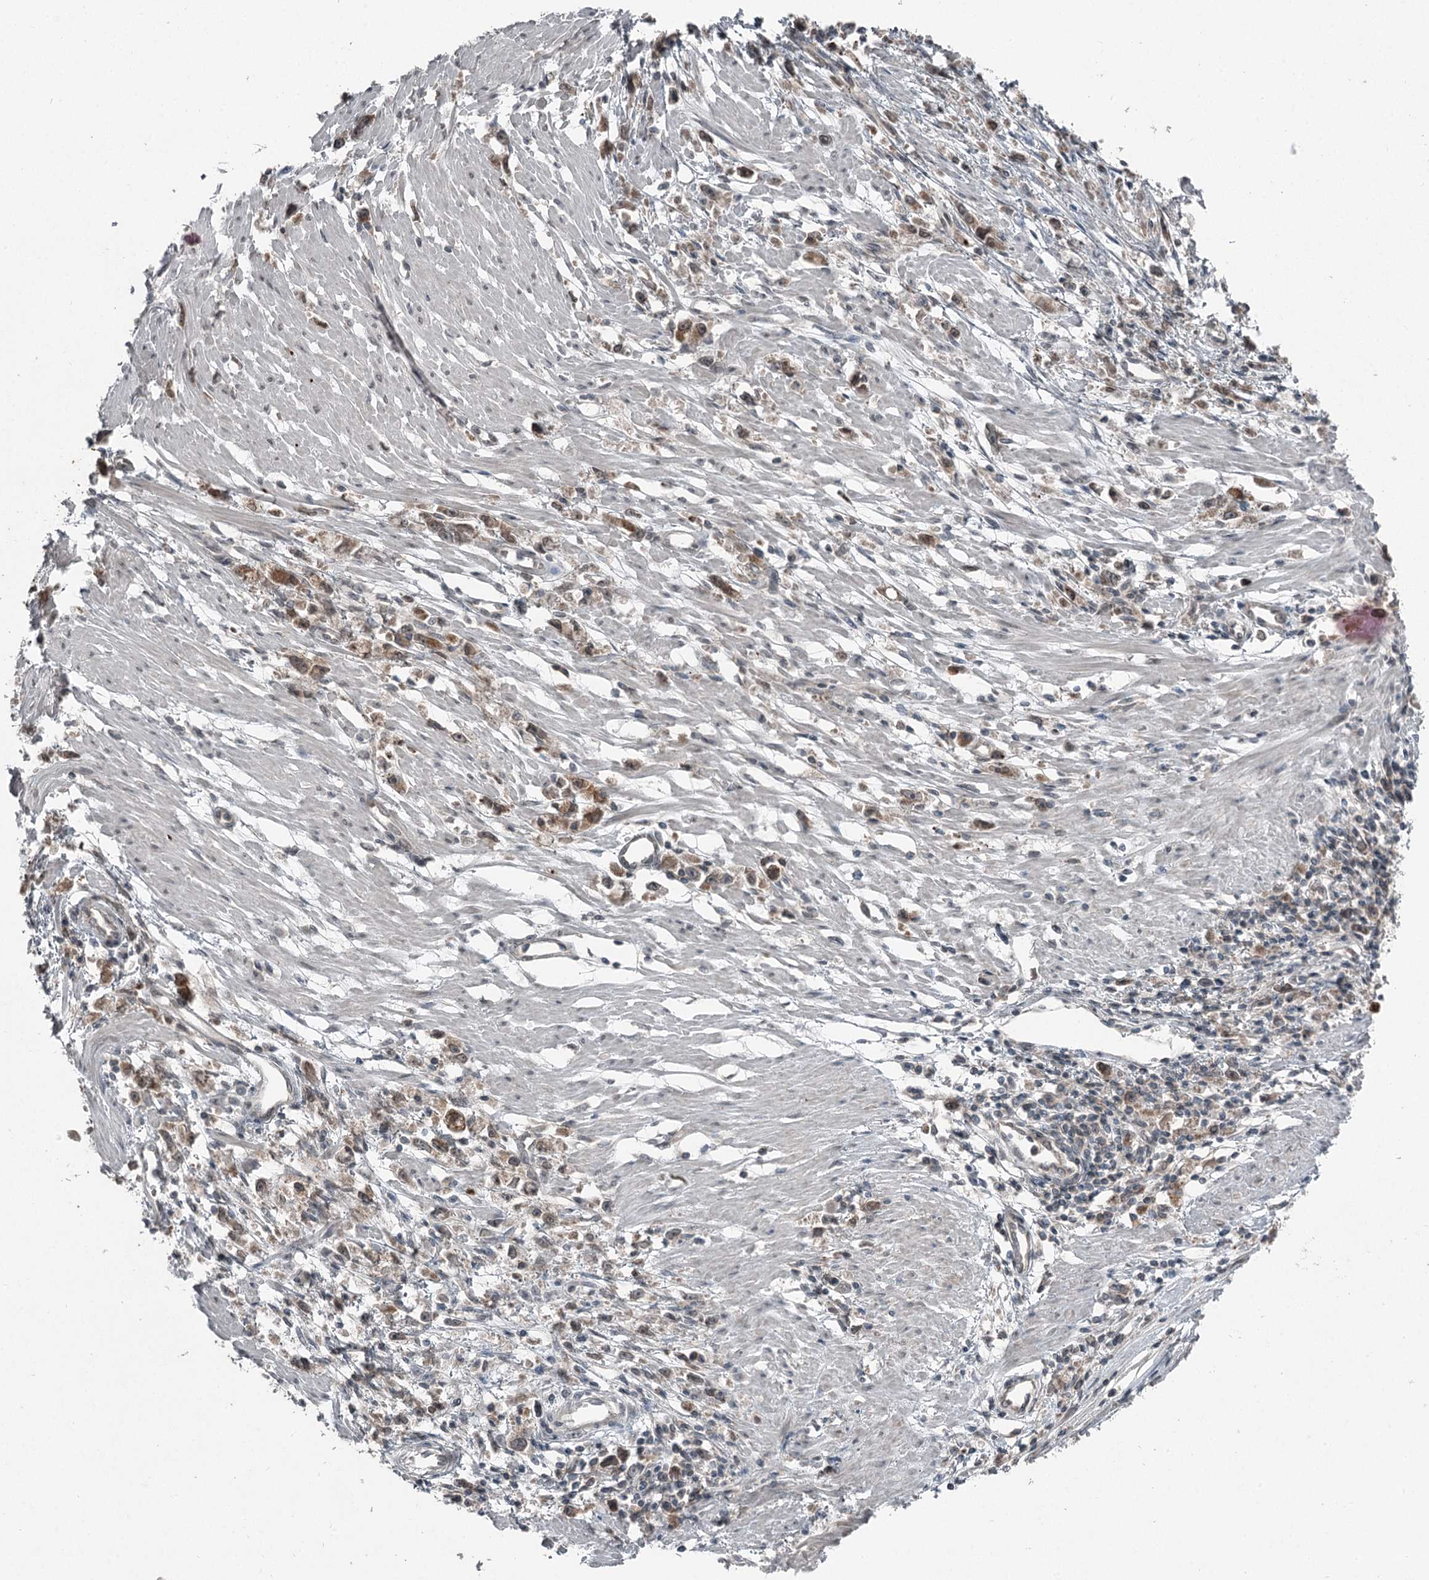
{"staining": {"intensity": "weak", "quantity": ">75%", "location": "cytoplasmic/membranous"}, "tissue": "stomach cancer", "cell_type": "Tumor cells", "image_type": "cancer", "snomed": [{"axis": "morphology", "description": "Adenocarcinoma, NOS"}, {"axis": "topography", "description": "Stomach"}], "caption": "Brown immunohistochemical staining in adenocarcinoma (stomach) shows weak cytoplasmic/membranous positivity in about >75% of tumor cells.", "gene": "SLC39A8", "patient": {"sex": "female", "age": 59}}